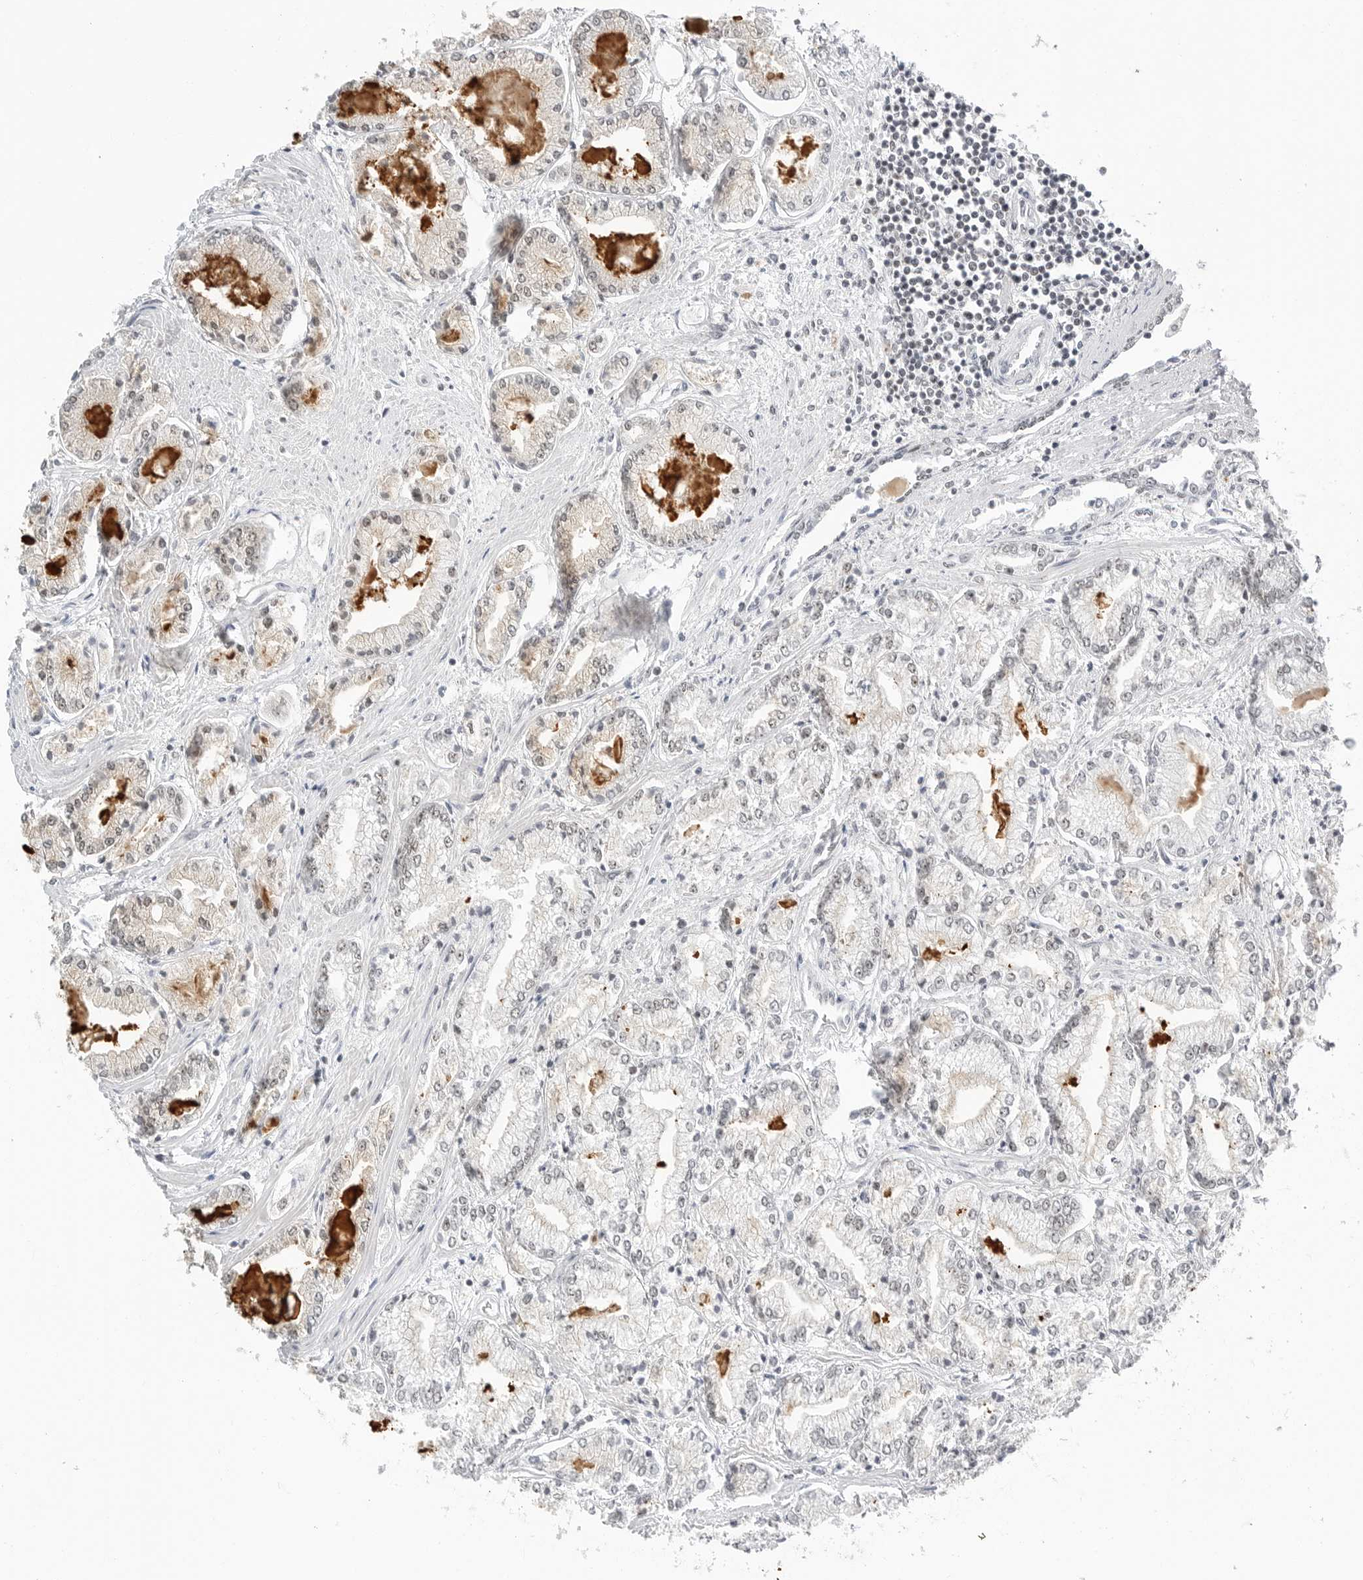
{"staining": {"intensity": "negative", "quantity": "none", "location": "none"}, "tissue": "prostate cancer", "cell_type": "Tumor cells", "image_type": "cancer", "snomed": [{"axis": "morphology", "description": "Adenocarcinoma, Low grade"}, {"axis": "topography", "description": "Prostate"}], "caption": "This photomicrograph is of prostate adenocarcinoma (low-grade) stained with immunohistochemistry to label a protein in brown with the nuclei are counter-stained blue. There is no positivity in tumor cells.", "gene": "WRAP53", "patient": {"sex": "male", "age": 52}}